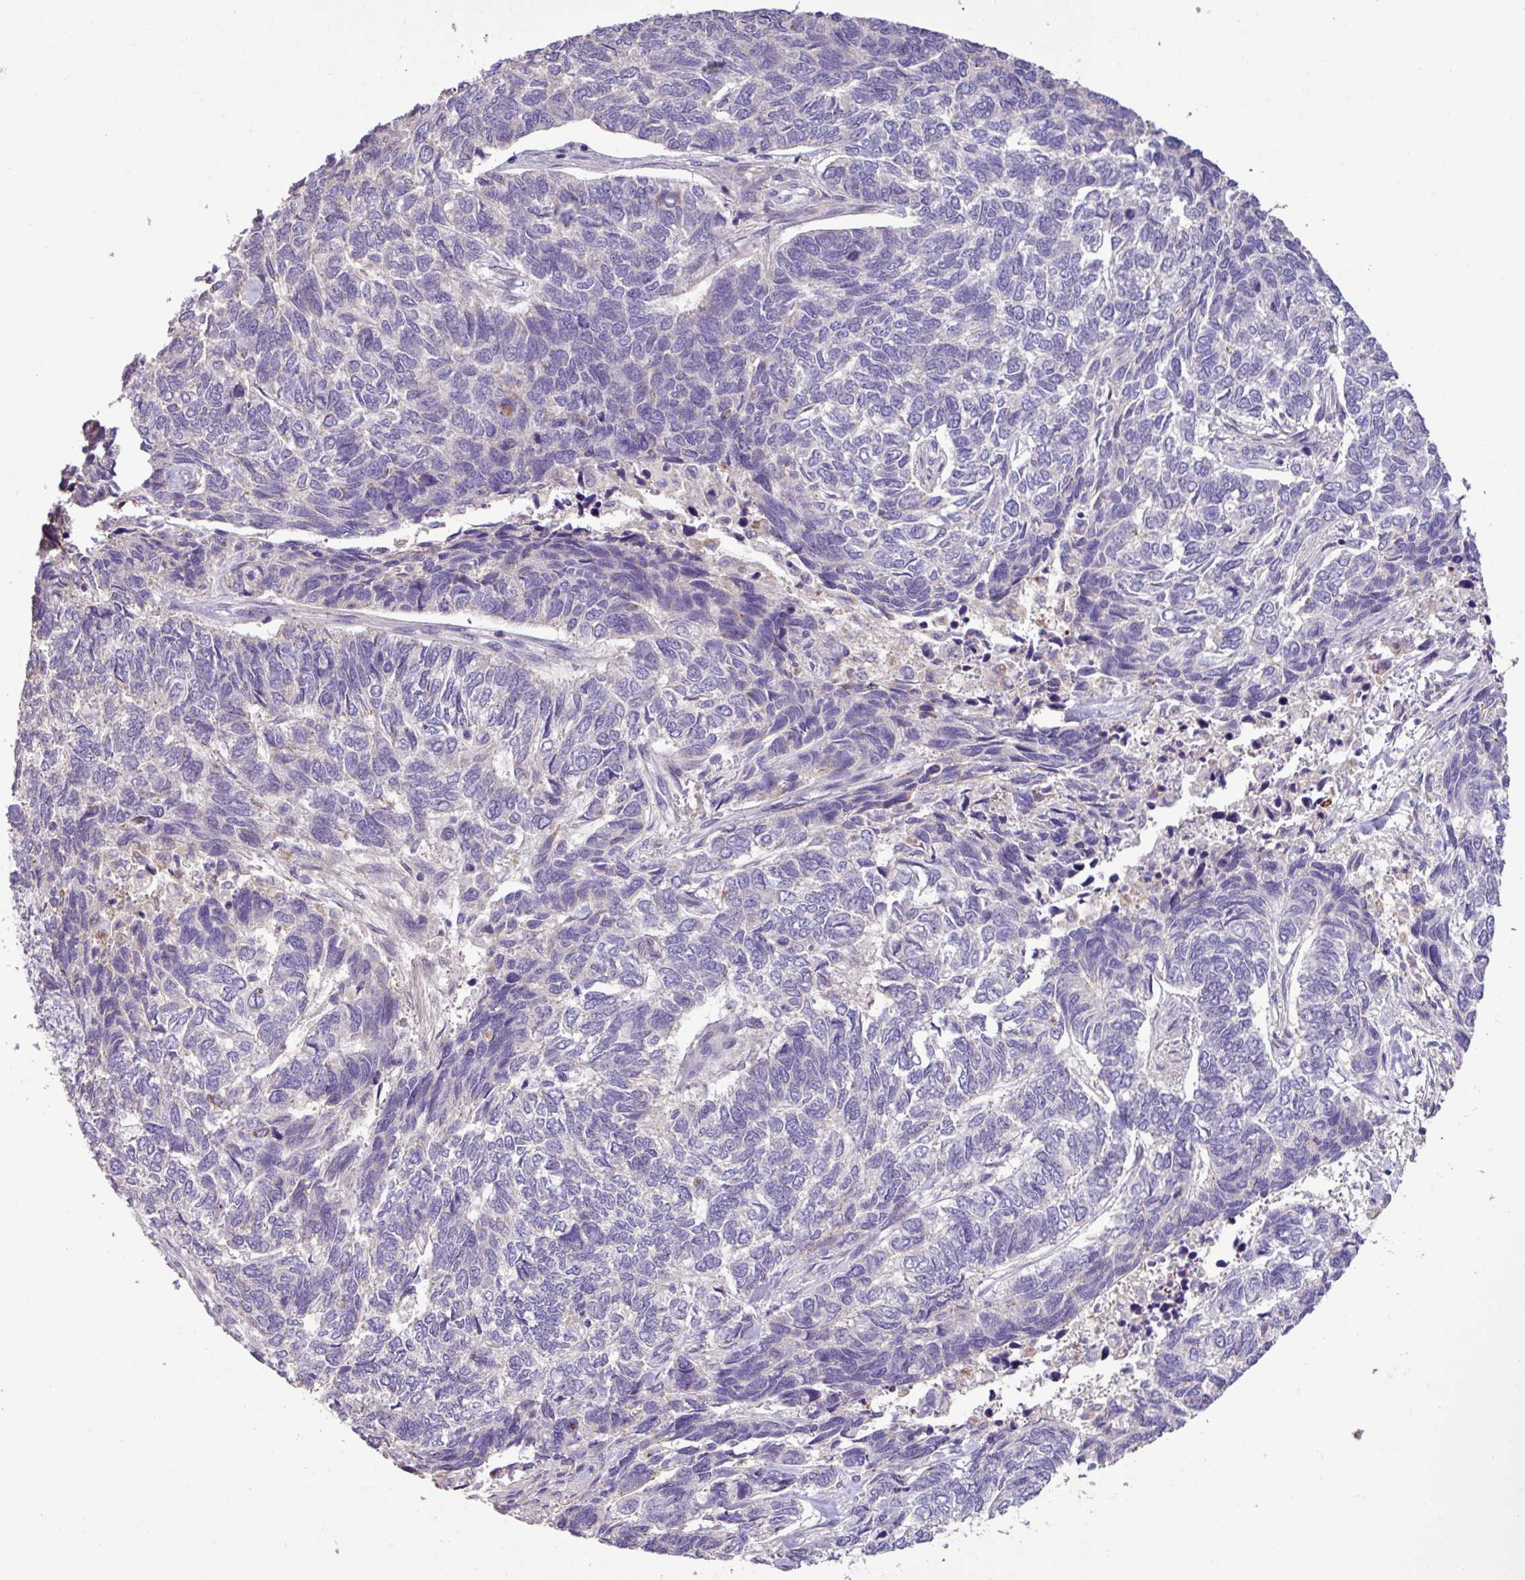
{"staining": {"intensity": "negative", "quantity": "none", "location": "none"}, "tissue": "skin cancer", "cell_type": "Tumor cells", "image_type": "cancer", "snomed": [{"axis": "morphology", "description": "Basal cell carcinoma"}, {"axis": "topography", "description": "Skin"}], "caption": "DAB immunohistochemical staining of skin basal cell carcinoma exhibits no significant staining in tumor cells. (DAB immunohistochemistry visualized using brightfield microscopy, high magnification).", "gene": "PNLDC1", "patient": {"sex": "female", "age": 65}}